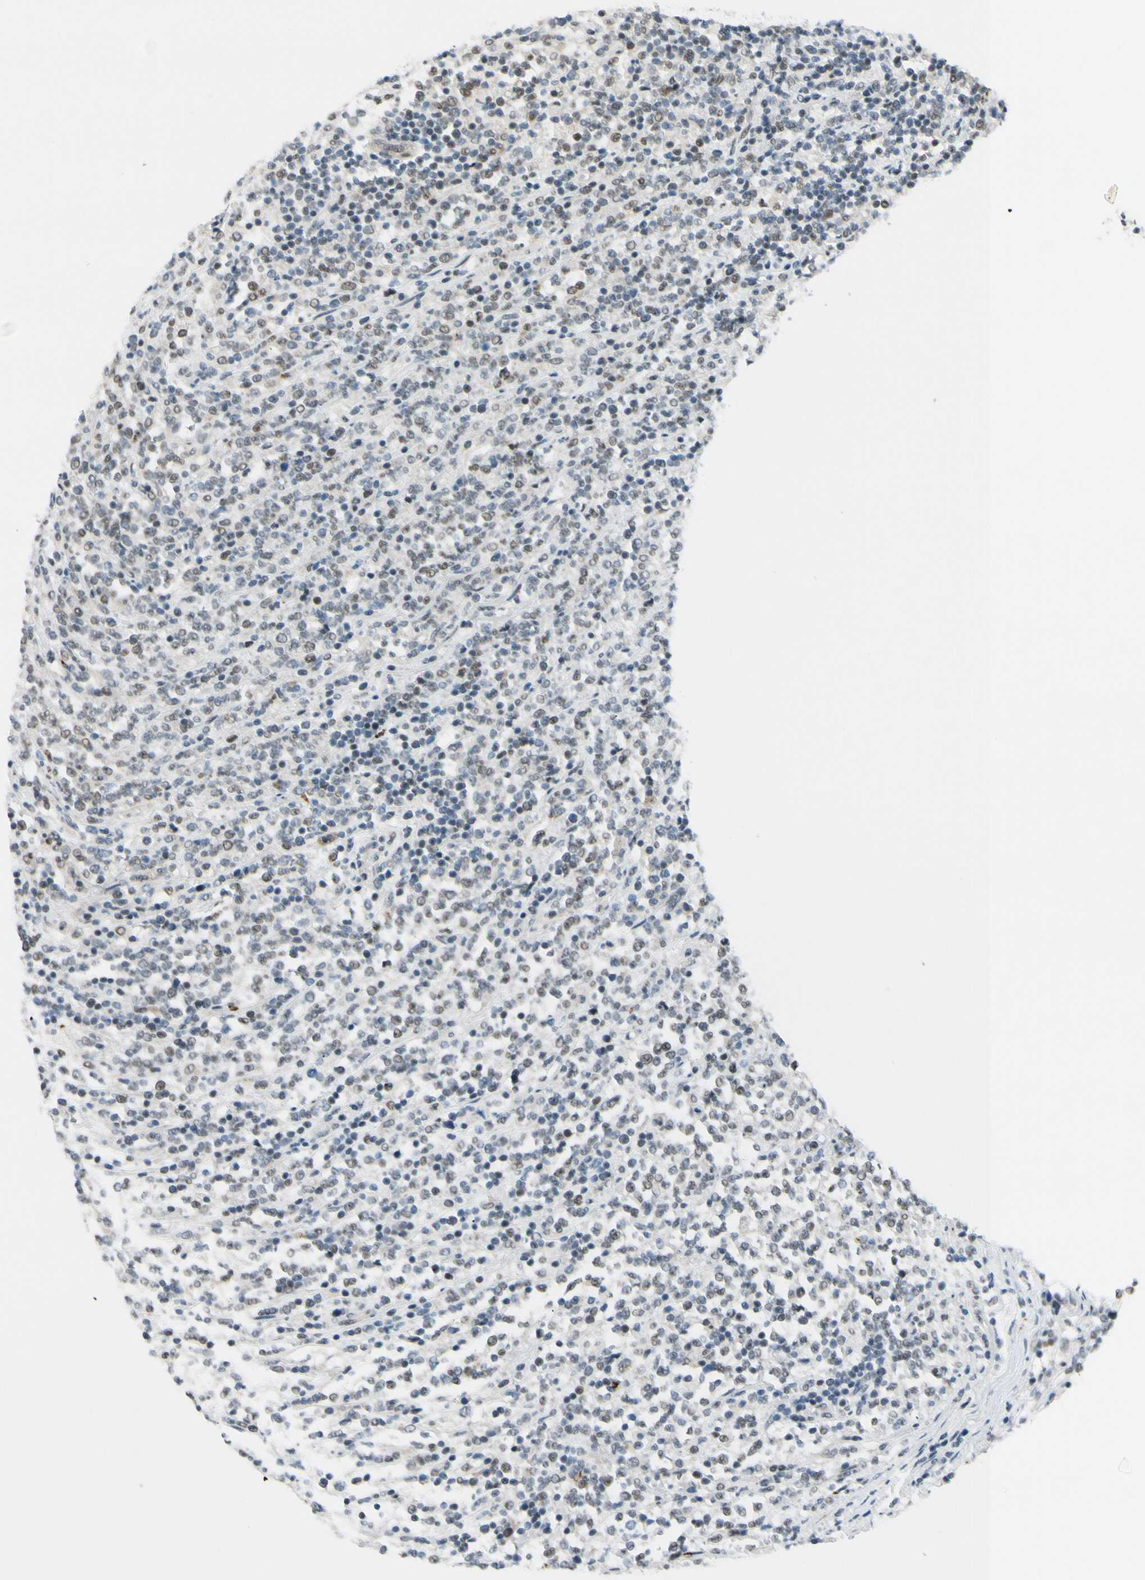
{"staining": {"intensity": "weak", "quantity": "25%-75%", "location": "nuclear"}, "tissue": "lymphoma", "cell_type": "Tumor cells", "image_type": "cancer", "snomed": [{"axis": "morphology", "description": "Malignant lymphoma, non-Hodgkin's type, High grade"}, {"axis": "topography", "description": "Soft tissue"}], "caption": "Weak nuclear protein expression is seen in approximately 25%-75% of tumor cells in high-grade malignant lymphoma, non-Hodgkin's type.", "gene": "B4GALNT1", "patient": {"sex": "male", "age": 18}}